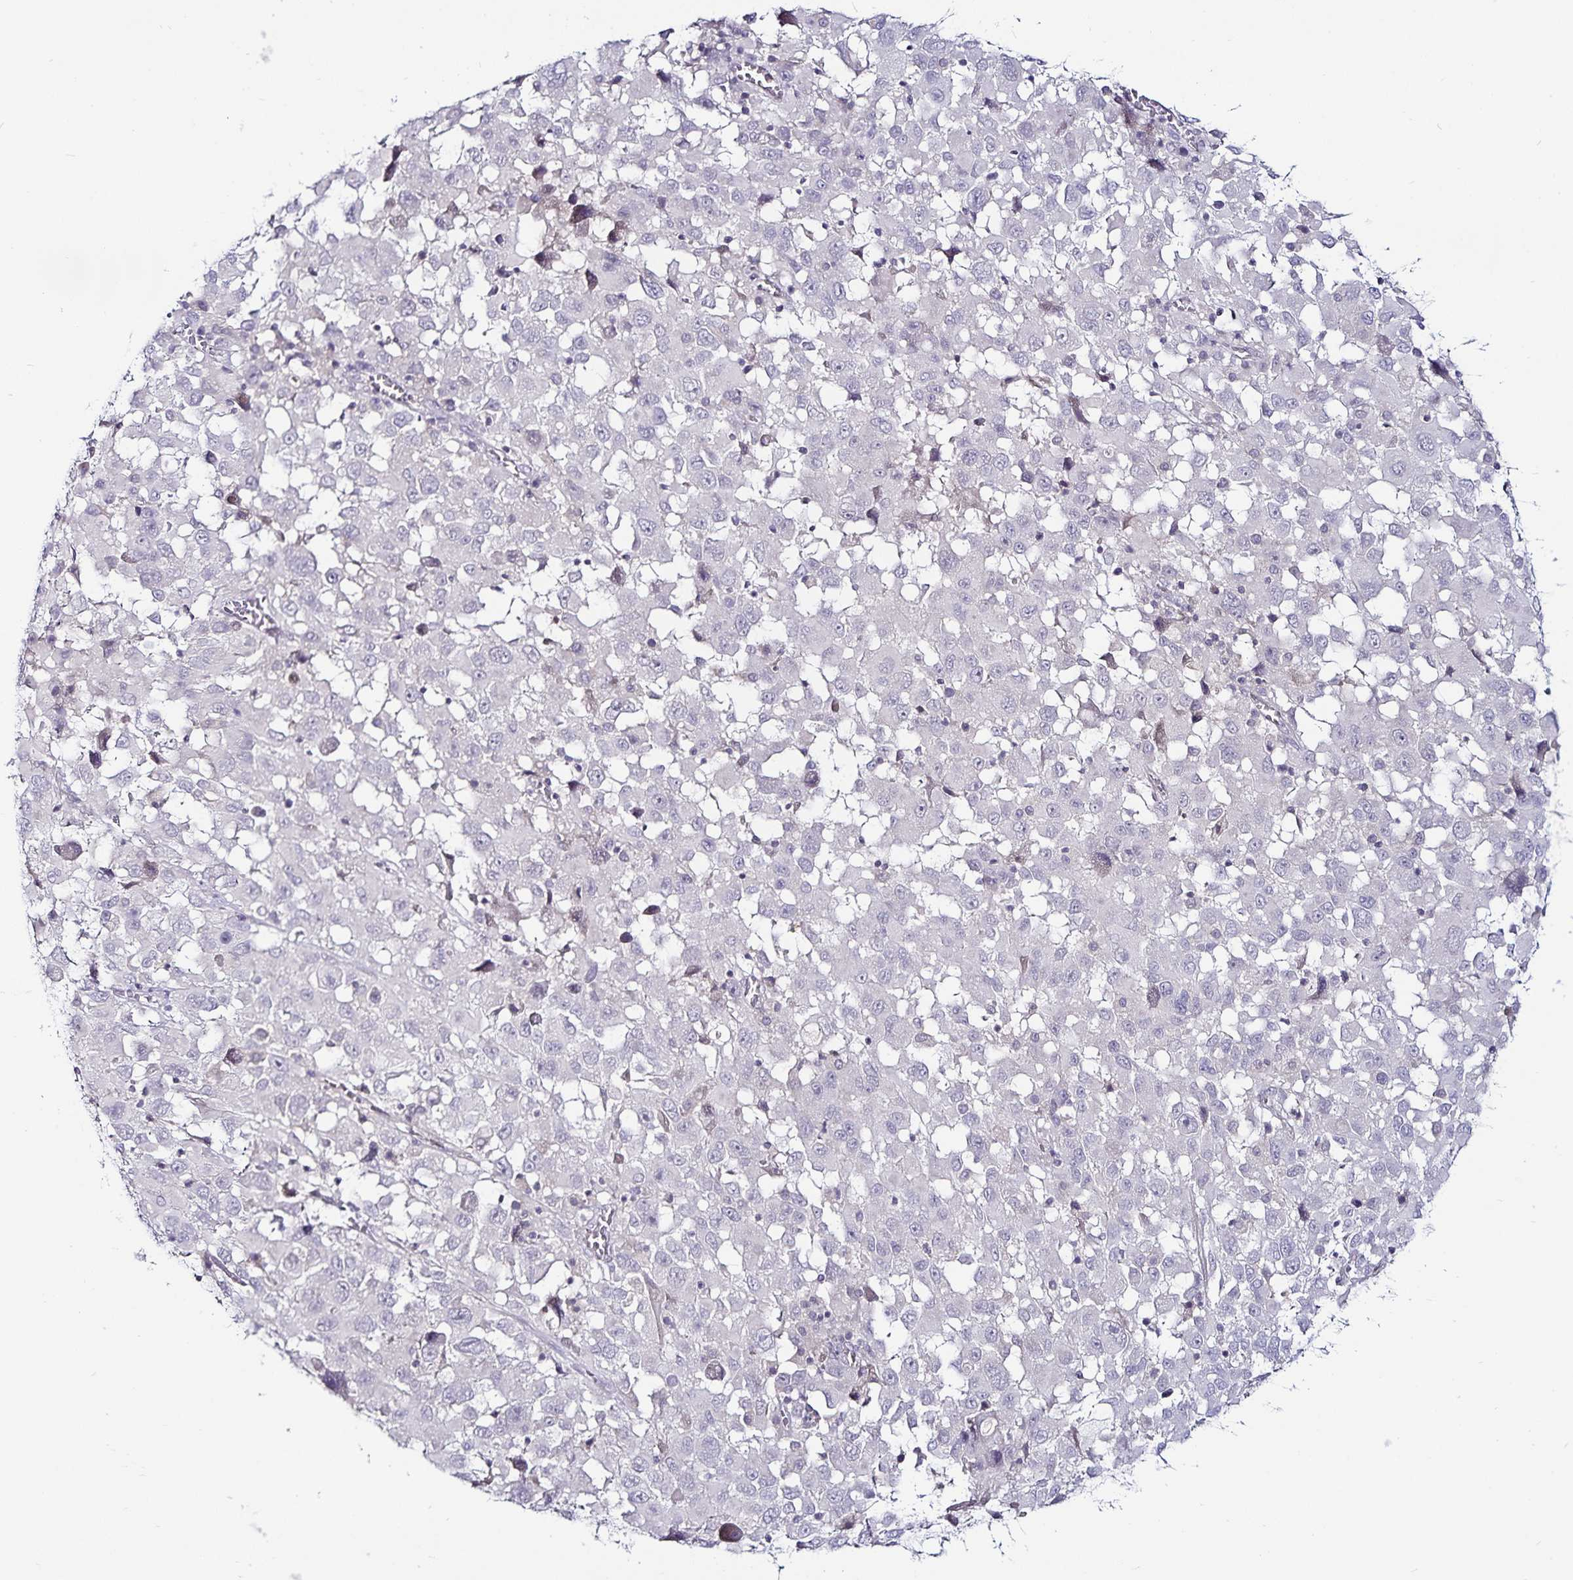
{"staining": {"intensity": "negative", "quantity": "none", "location": "none"}, "tissue": "melanoma", "cell_type": "Tumor cells", "image_type": "cancer", "snomed": [{"axis": "morphology", "description": "Malignant melanoma, Metastatic site"}, {"axis": "topography", "description": "Soft tissue"}], "caption": "This is an immunohistochemistry (IHC) image of human malignant melanoma (metastatic site). There is no expression in tumor cells.", "gene": "ACSL5", "patient": {"sex": "male", "age": 50}}